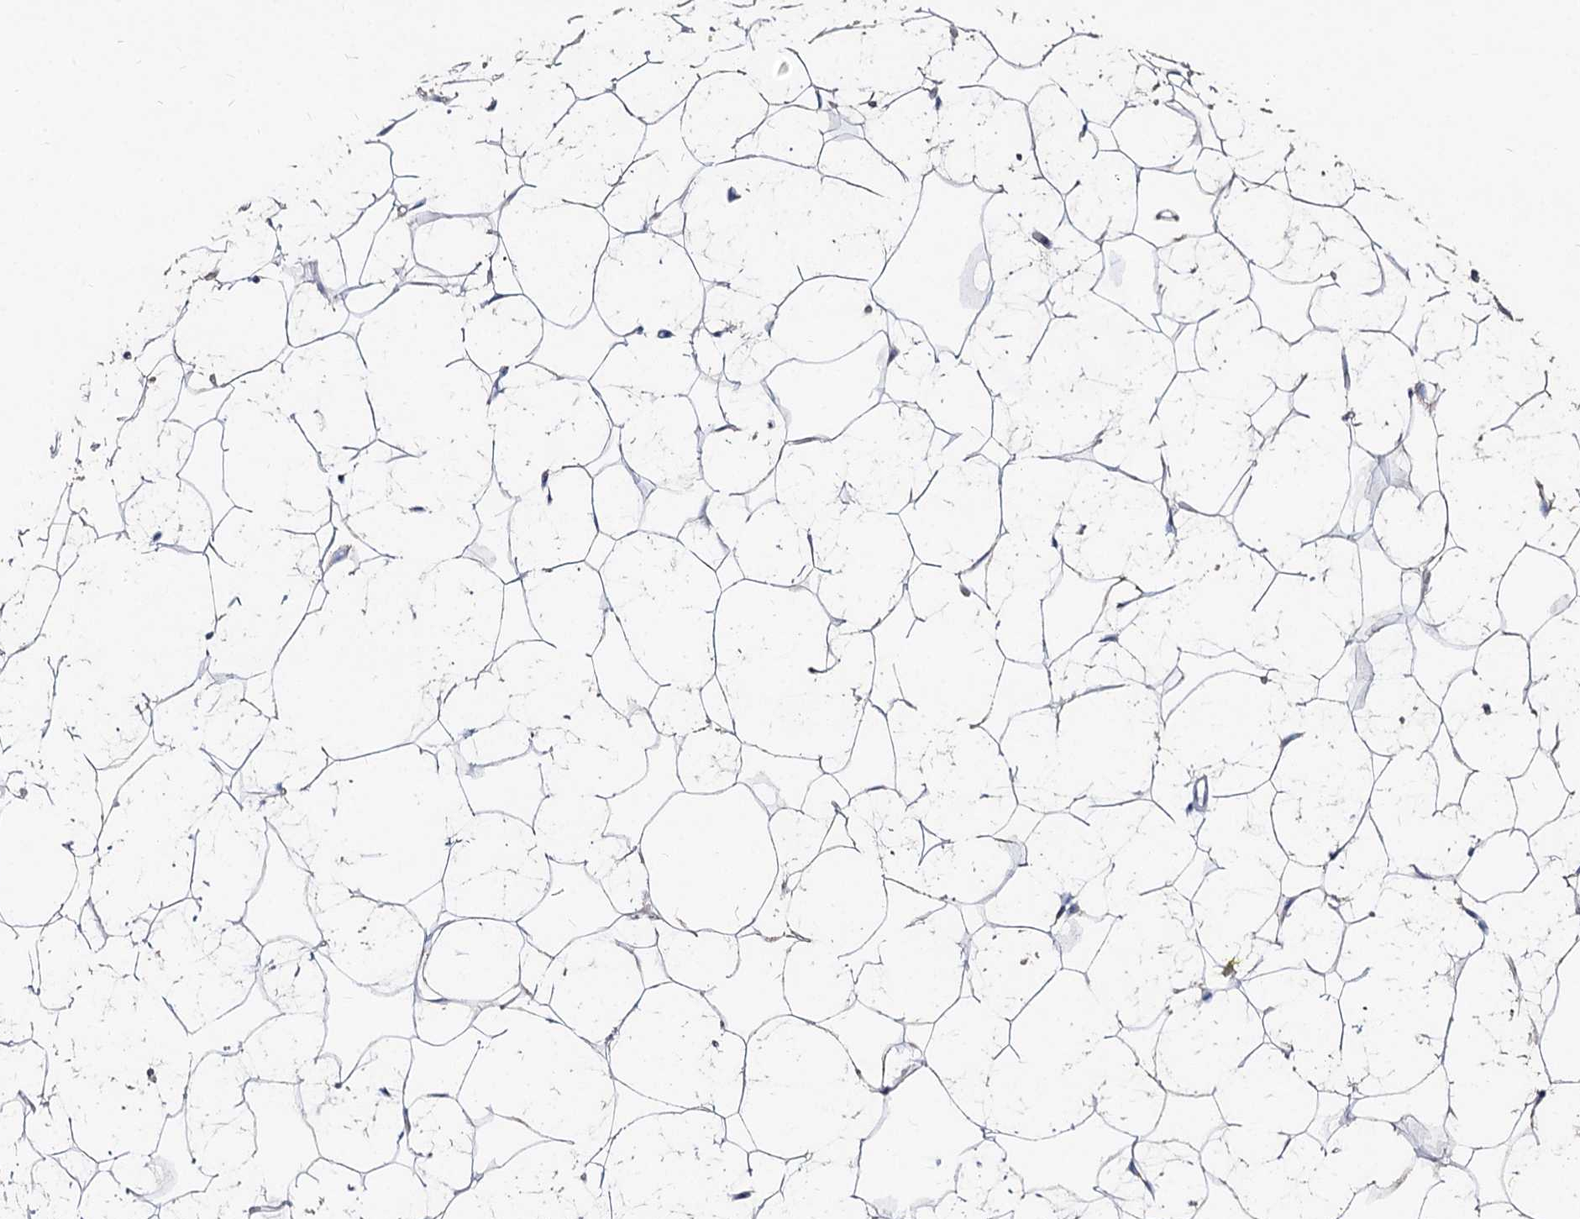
{"staining": {"intensity": "negative", "quantity": "none", "location": "none"}, "tissue": "adipose tissue", "cell_type": "Adipocytes", "image_type": "normal", "snomed": [{"axis": "morphology", "description": "Normal tissue, NOS"}, {"axis": "topography", "description": "Breast"}], "caption": "Adipose tissue was stained to show a protein in brown. There is no significant expression in adipocytes. Brightfield microscopy of immunohistochemistry (IHC) stained with DAB (brown) and hematoxylin (blue), captured at high magnification.", "gene": "MCCC2", "patient": {"sex": "female", "age": 26}}